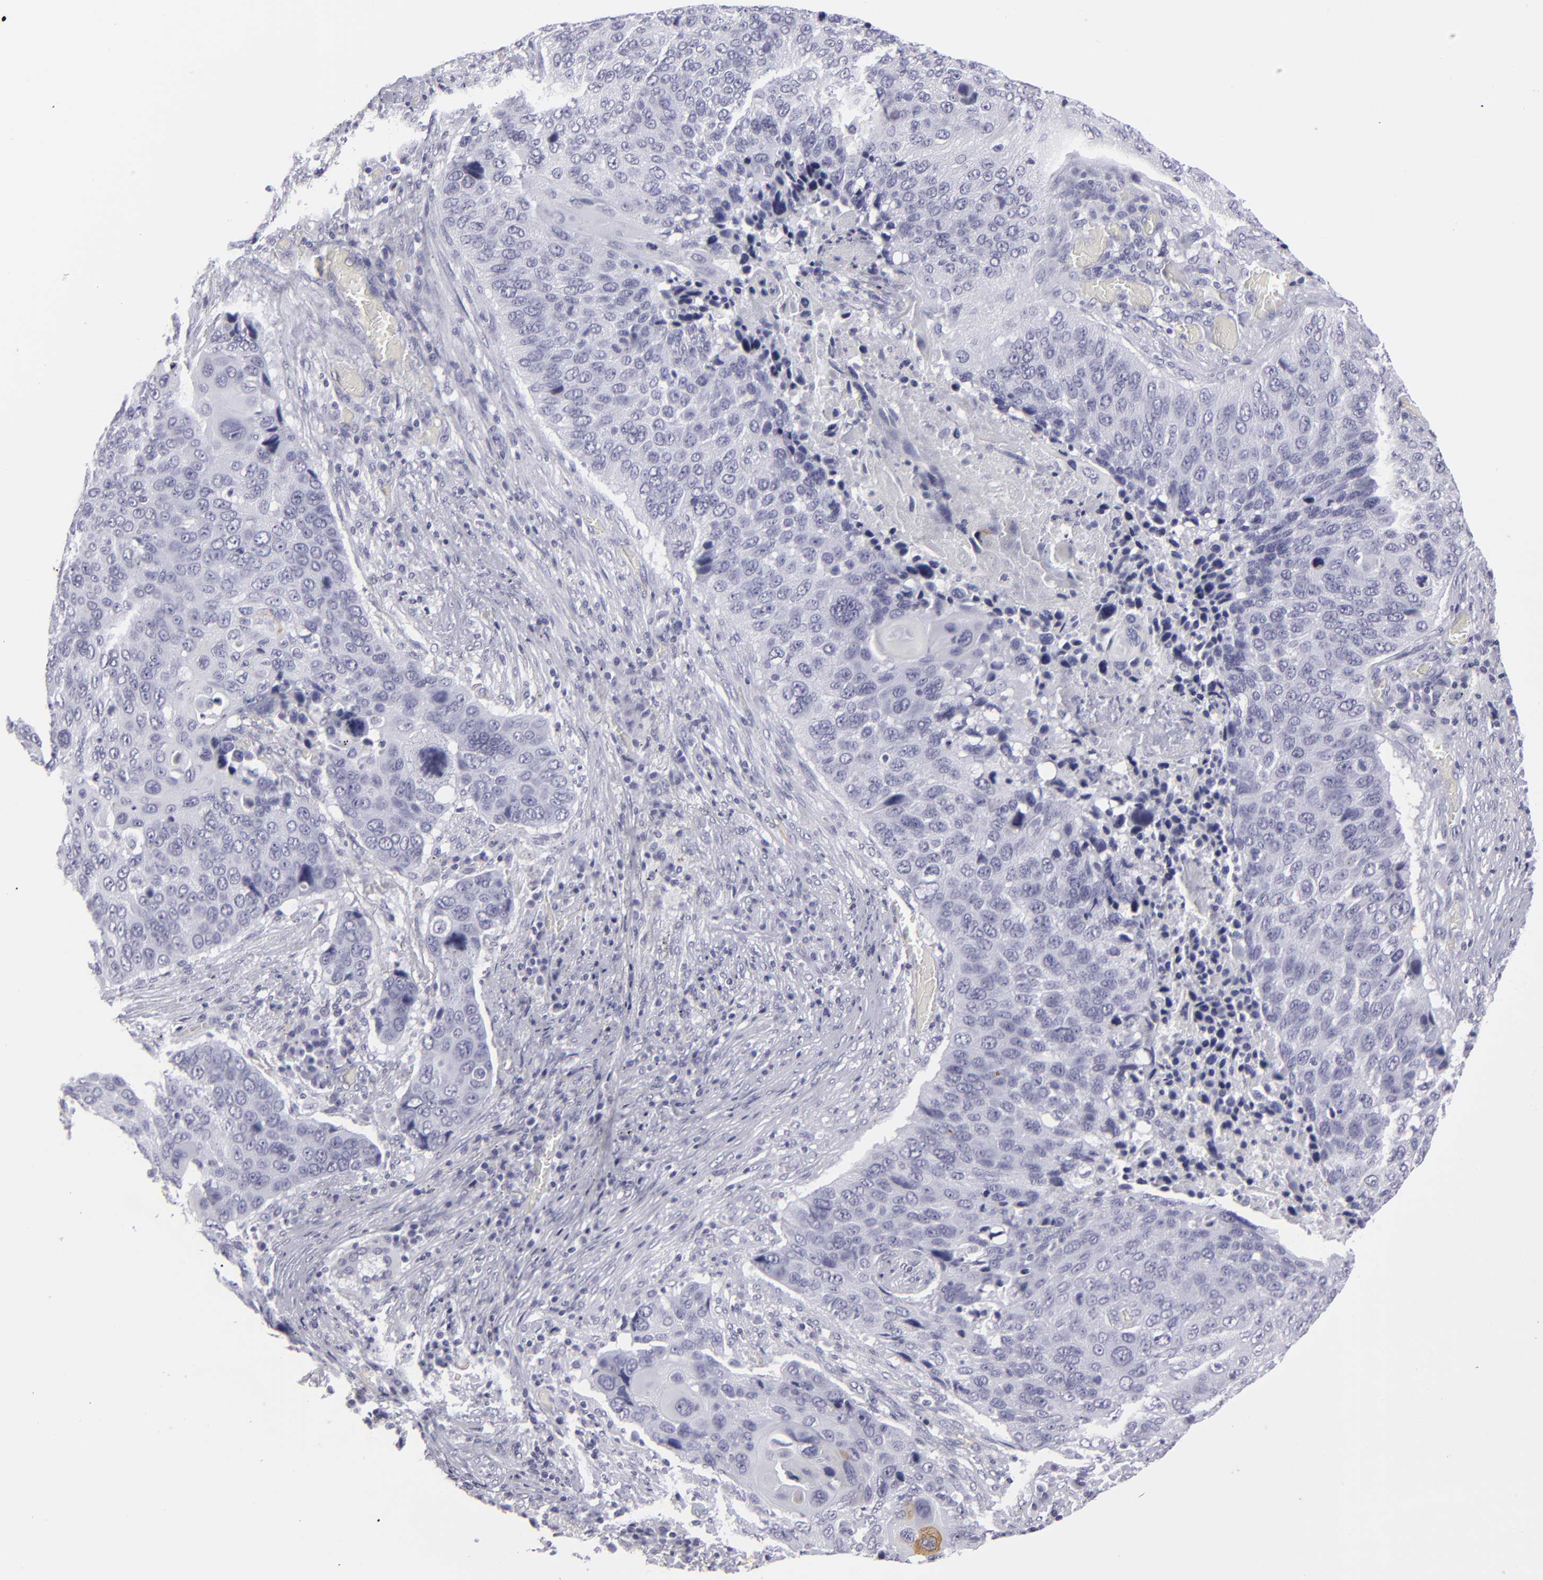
{"staining": {"intensity": "negative", "quantity": "none", "location": "none"}, "tissue": "lung cancer", "cell_type": "Tumor cells", "image_type": "cancer", "snomed": [{"axis": "morphology", "description": "Squamous cell carcinoma, NOS"}, {"axis": "topography", "description": "Lung"}], "caption": "IHC of human squamous cell carcinoma (lung) reveals no expression in tumor cells.", "gene": "KRT1", "patient": {"sex": "male", "age": 68}}